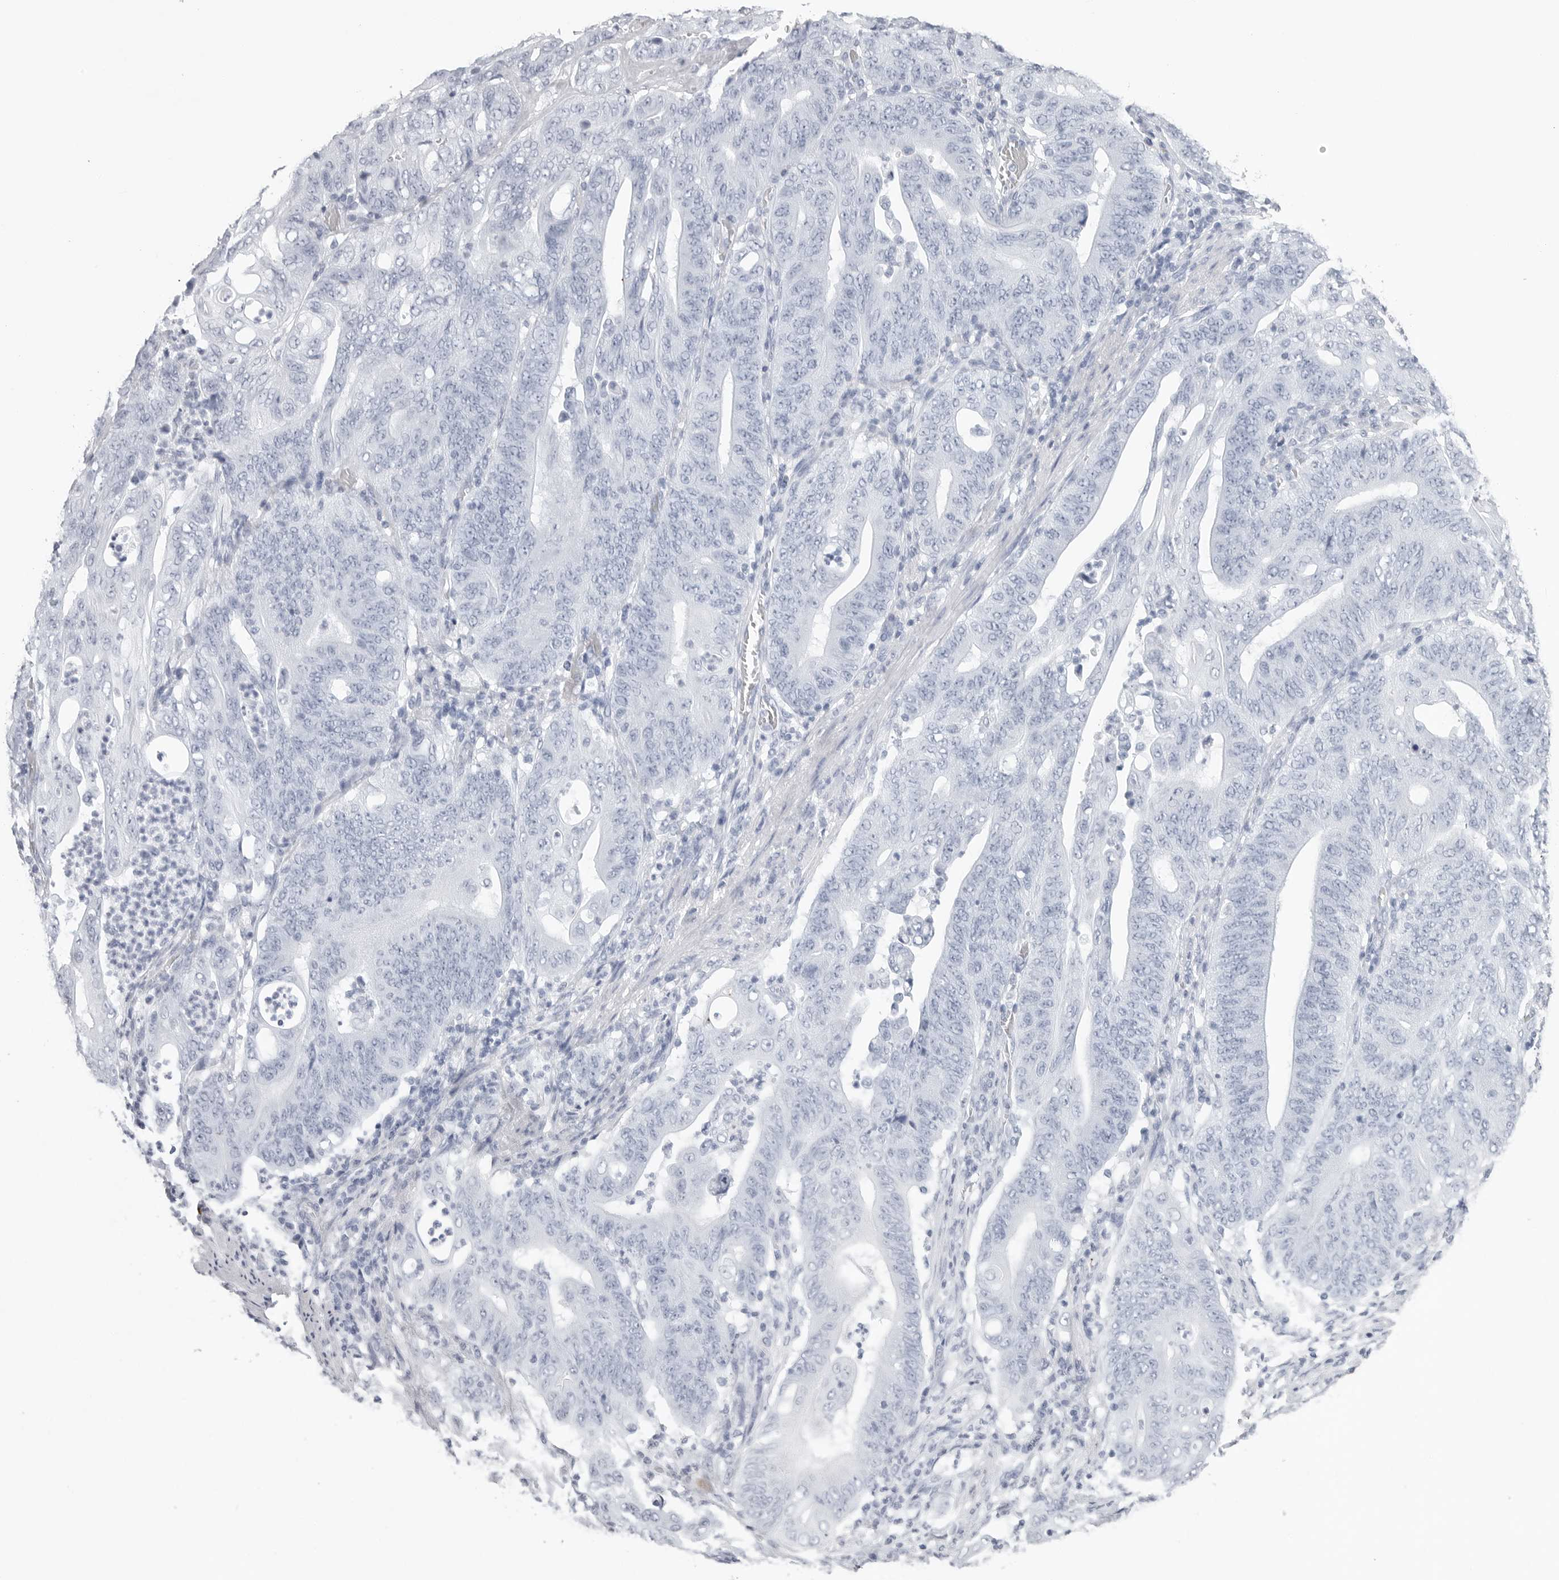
{"staining": {"intensity": "negative", "quantity": "none", "location": "none"}, "tissue": "stomach cancer", "cell_type": "Tumor cells", "image_type": "cancer", "snomed": [{"axis": "morphology", "description": "Adenocarcinoma, NOS"}, {"axis": "topography", "description": "Stomach"}], "caption": "Tumor cells are negative for protein expression in human adenocarcinoma (stomach).", "gene": "CST2", "patient": {"sex": "female", "age": 73}}